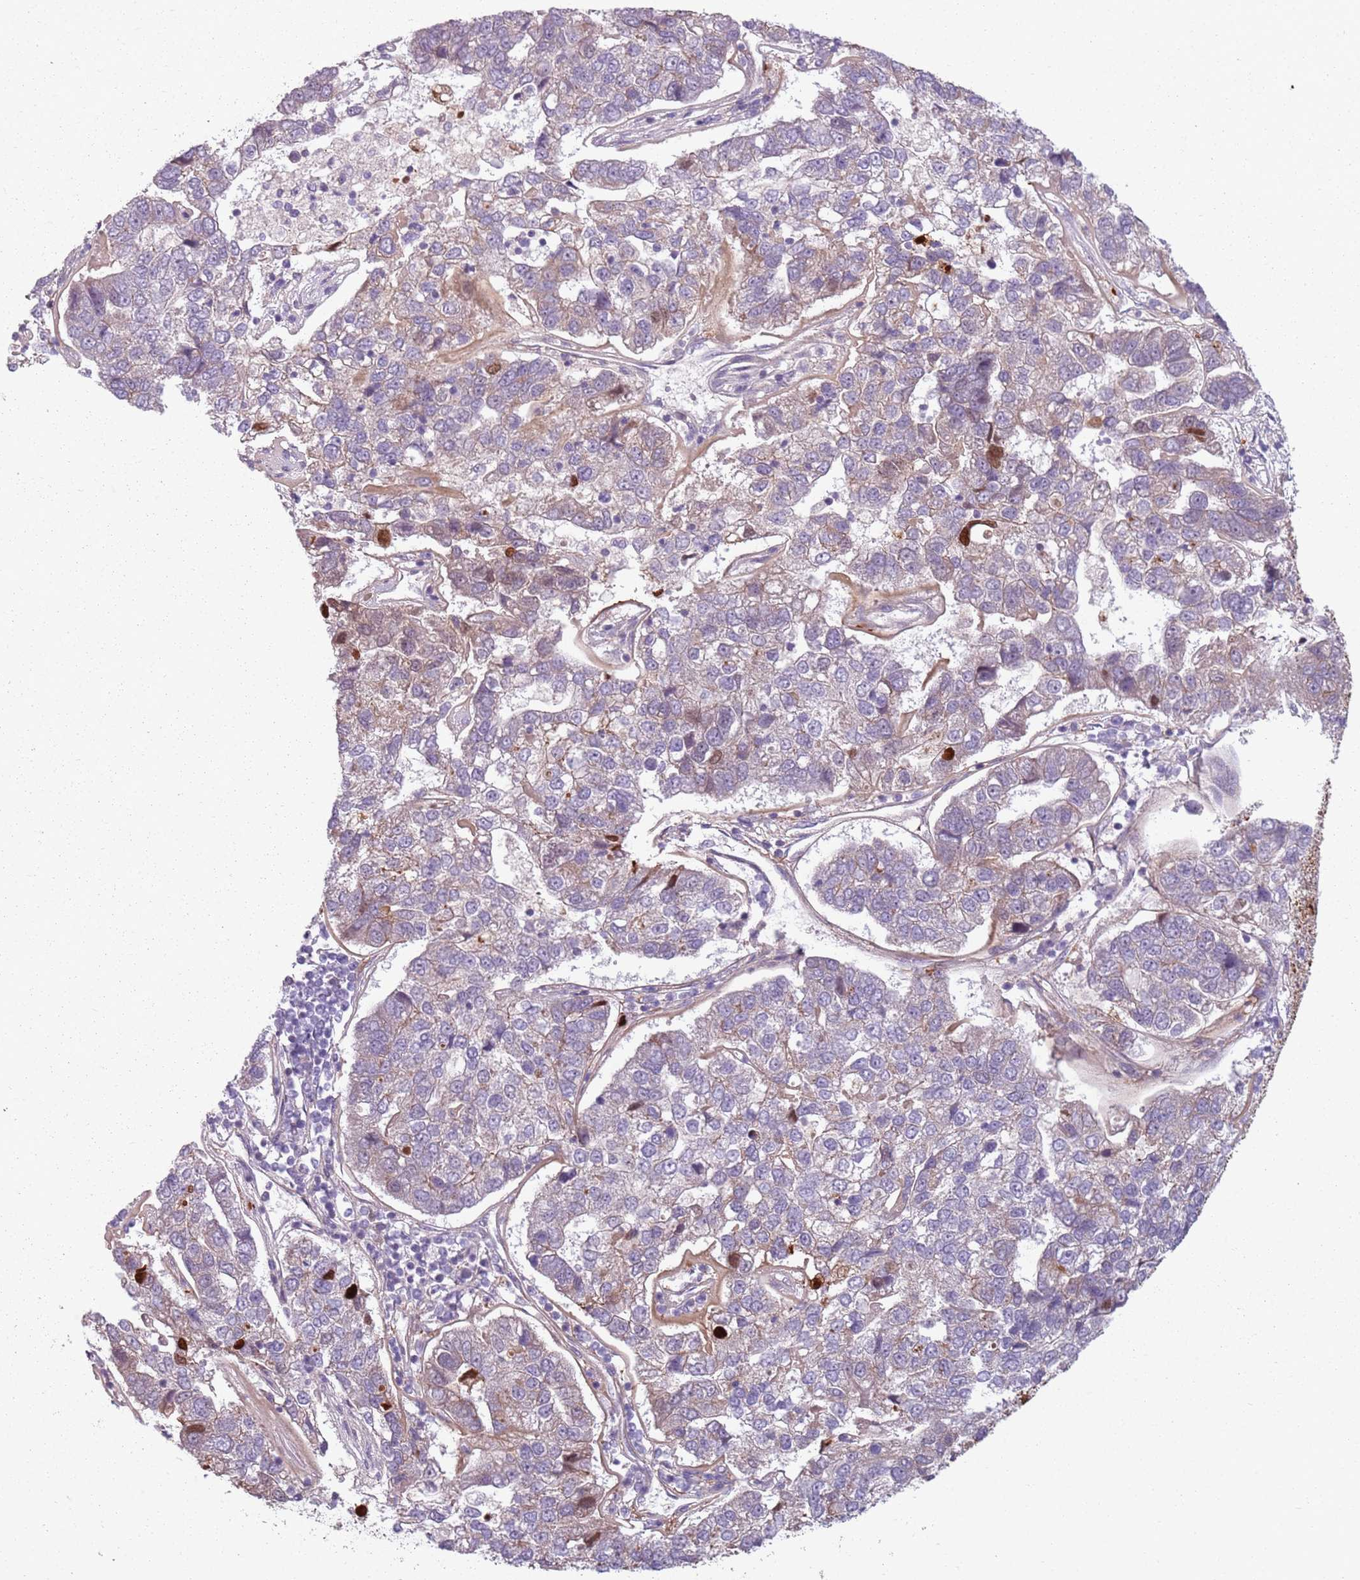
{"staining": {"intensity": "negative", "quantity": "none", "location": "none"}, "tissue": "pancreatic cancer", "cell_type": "Tumor cells", "image_type": "cancer", "snomed": [{"axis": "morphology", "description": "Adenocarcinoma, NOS"}, {"axis": "topography", "description": "Pancreas"}], "caption": "A photomicrograph of pancreatic adenocarcinoma stained for a protein shows no brown staining in tumor cells. Brightfield microscopy of immunohistochemistry stained with DAB (brown) and hematoxylin (blue), captured at high magnification.", "gene": "TLCD2", "patient": {"sex": "female", "age": 61}}